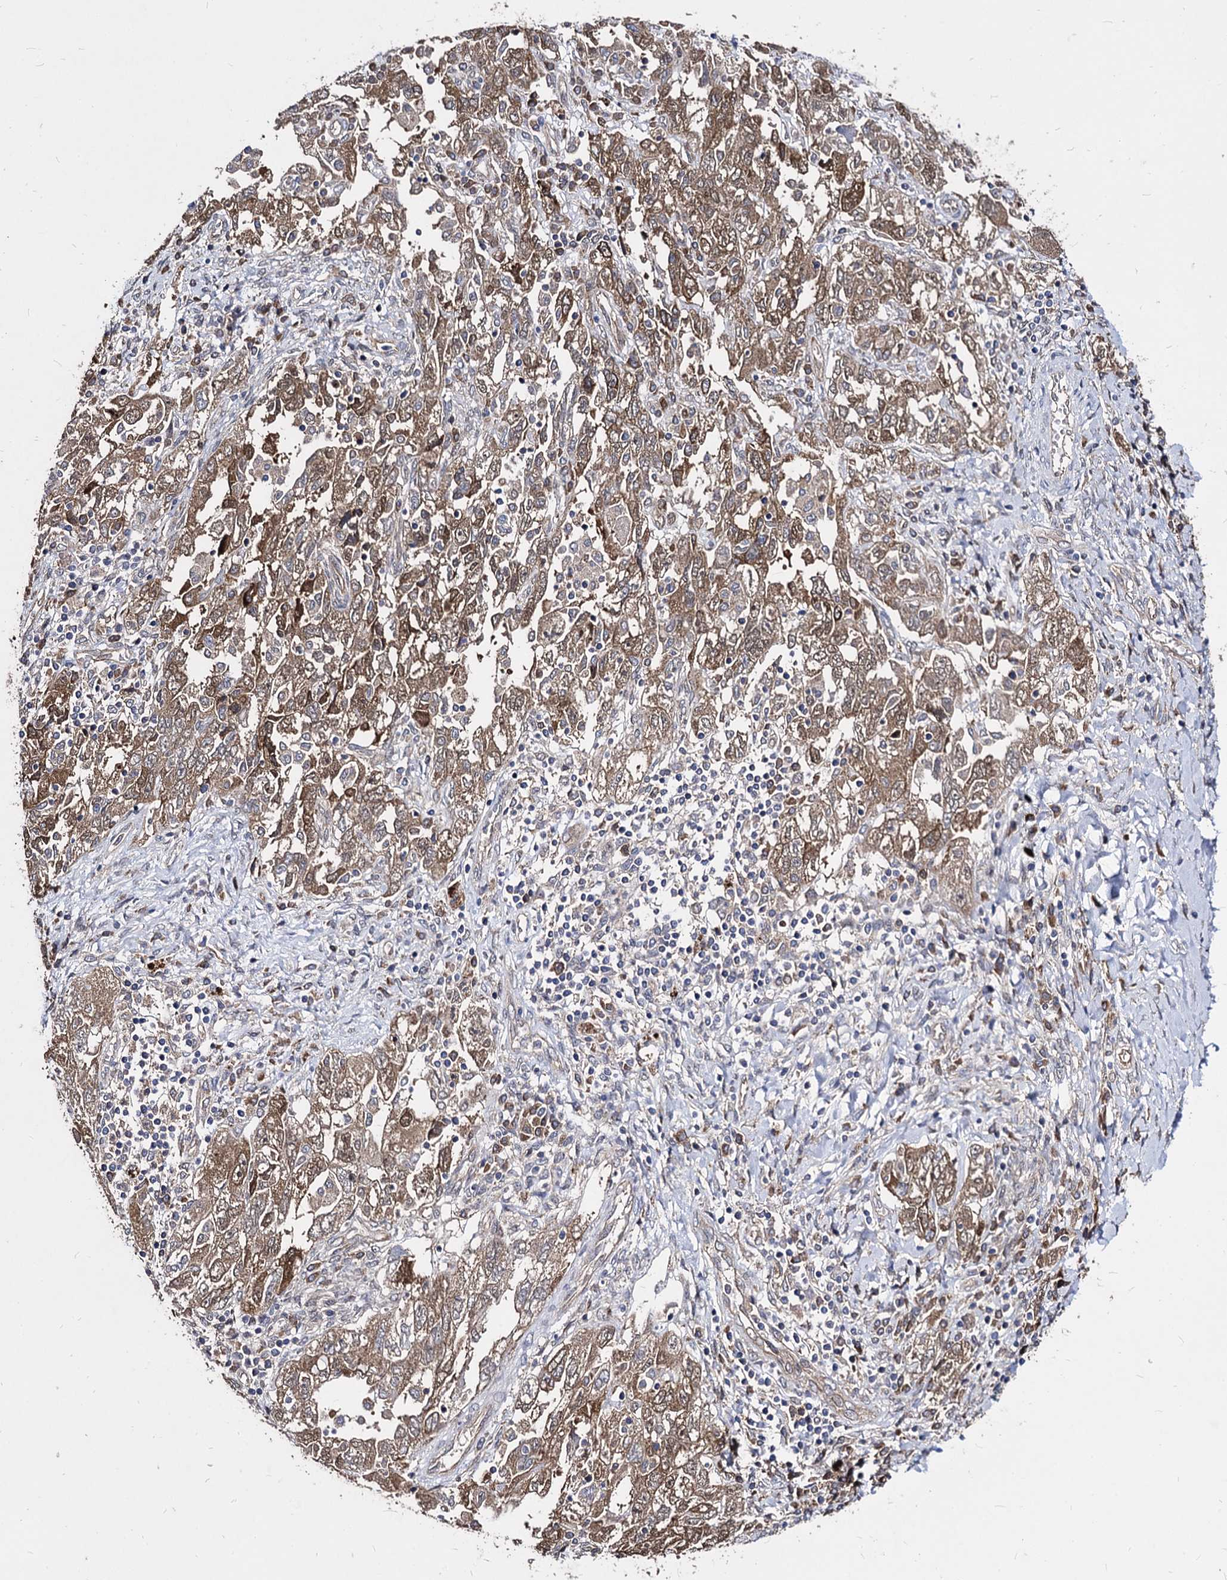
{"staining": {"intensity": "moderate", "quantity": ">75%", "location": "cytoplasmic/membranous"}, "tissue": "ovarian cancer", "cell_type": "Tumor cells", "image_type": "cancer", "snomed": [{"axis": "morphology", "description": "Carcinoma, NOS"}, {"axis": "morphology", "description": "Cystadenocarcinoma, serous, NOS"}, {"axis": "topography", "description": "Ovary"}], "caption": "The image exhibits immunohistochemical staining of ovarian cancer (carcinoma). There is moderate cytoplasmic/membranous staining is appreciated in about >75% of tumor cells.", "gene": "NME1", "patient": {"sex": "female", "age": 69}}